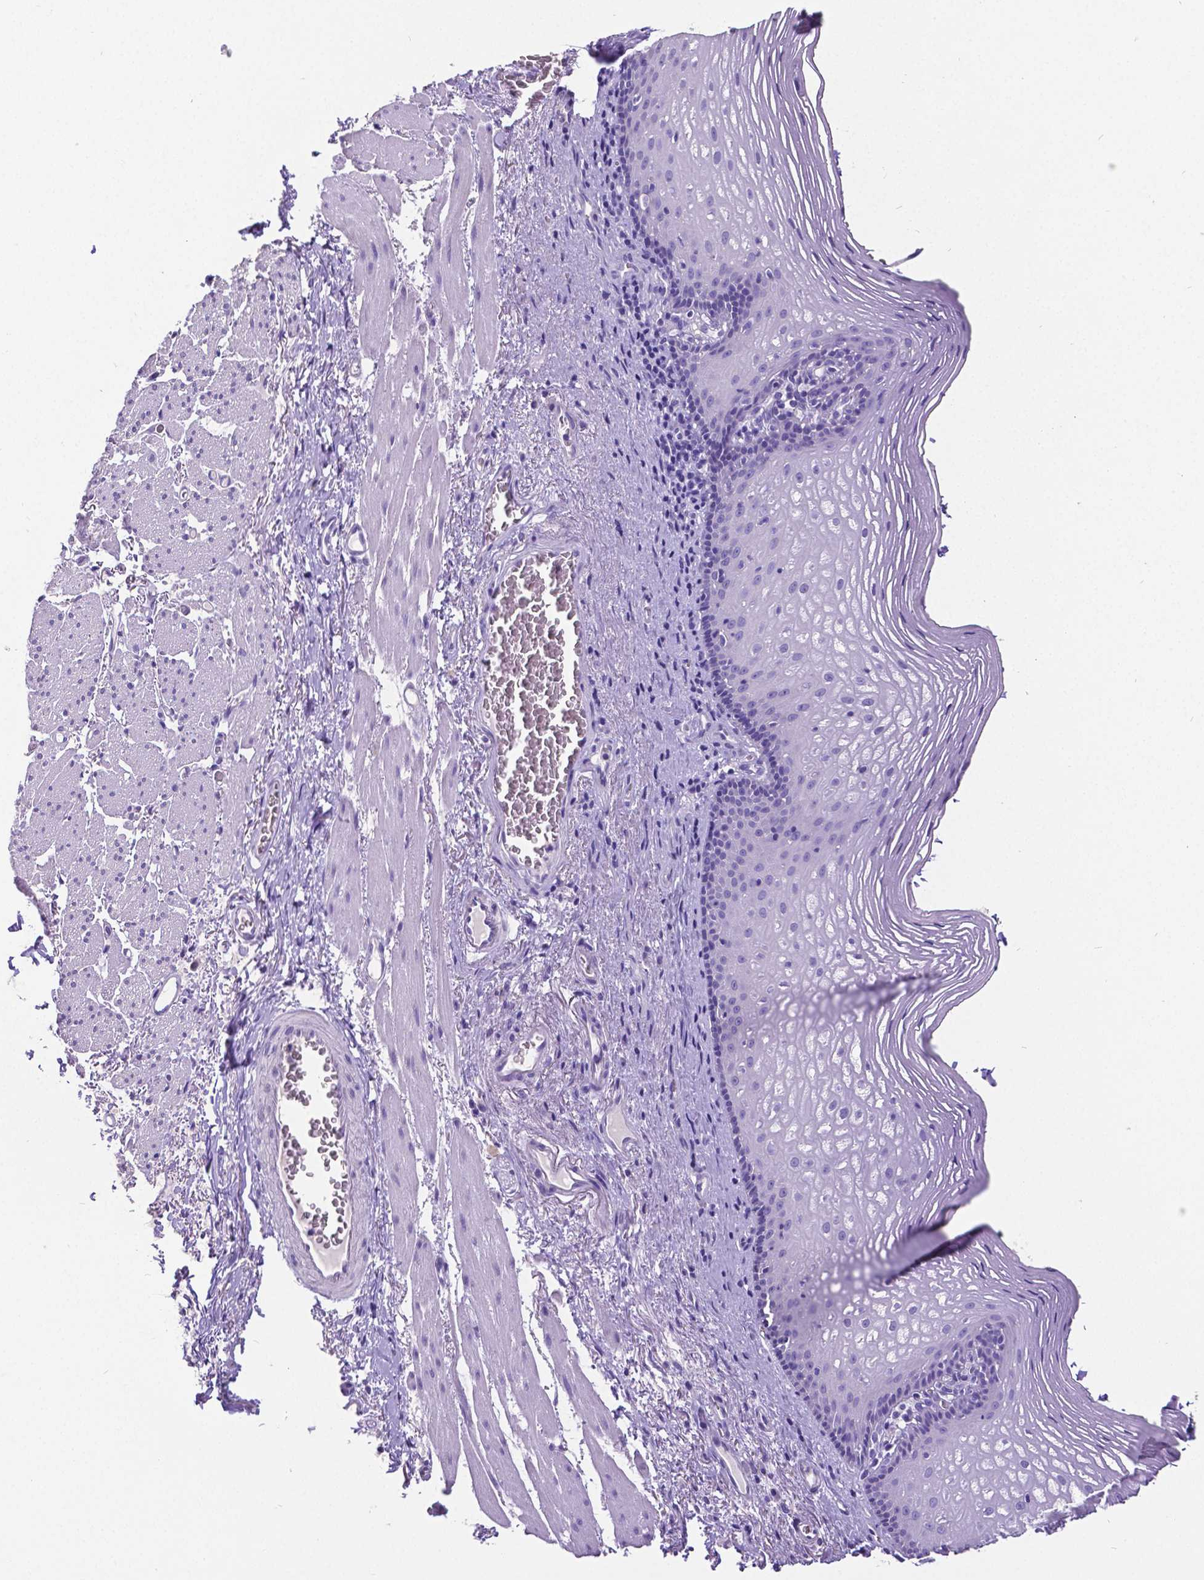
{"staining": {"intensity": "negative", "quantity": "none", "location": "none"}, "tissue": "esophagus", "cell_type": "Squamous epithelial cells", "image_type": "normal", "snomed": [{"axis": "morphology", "description": "Normal tissue, NOS"}, {"axis": "topography", "description": "Esophagus"}], "caption": "A high-resolution micrograph shows immunohistochemistry (IHC) staining of unremarkable esophagus, which shows no significant positivity in squamous epithelial cells.", "gene": "SATB2", "patient": {"sex": "male", "age": 76}}